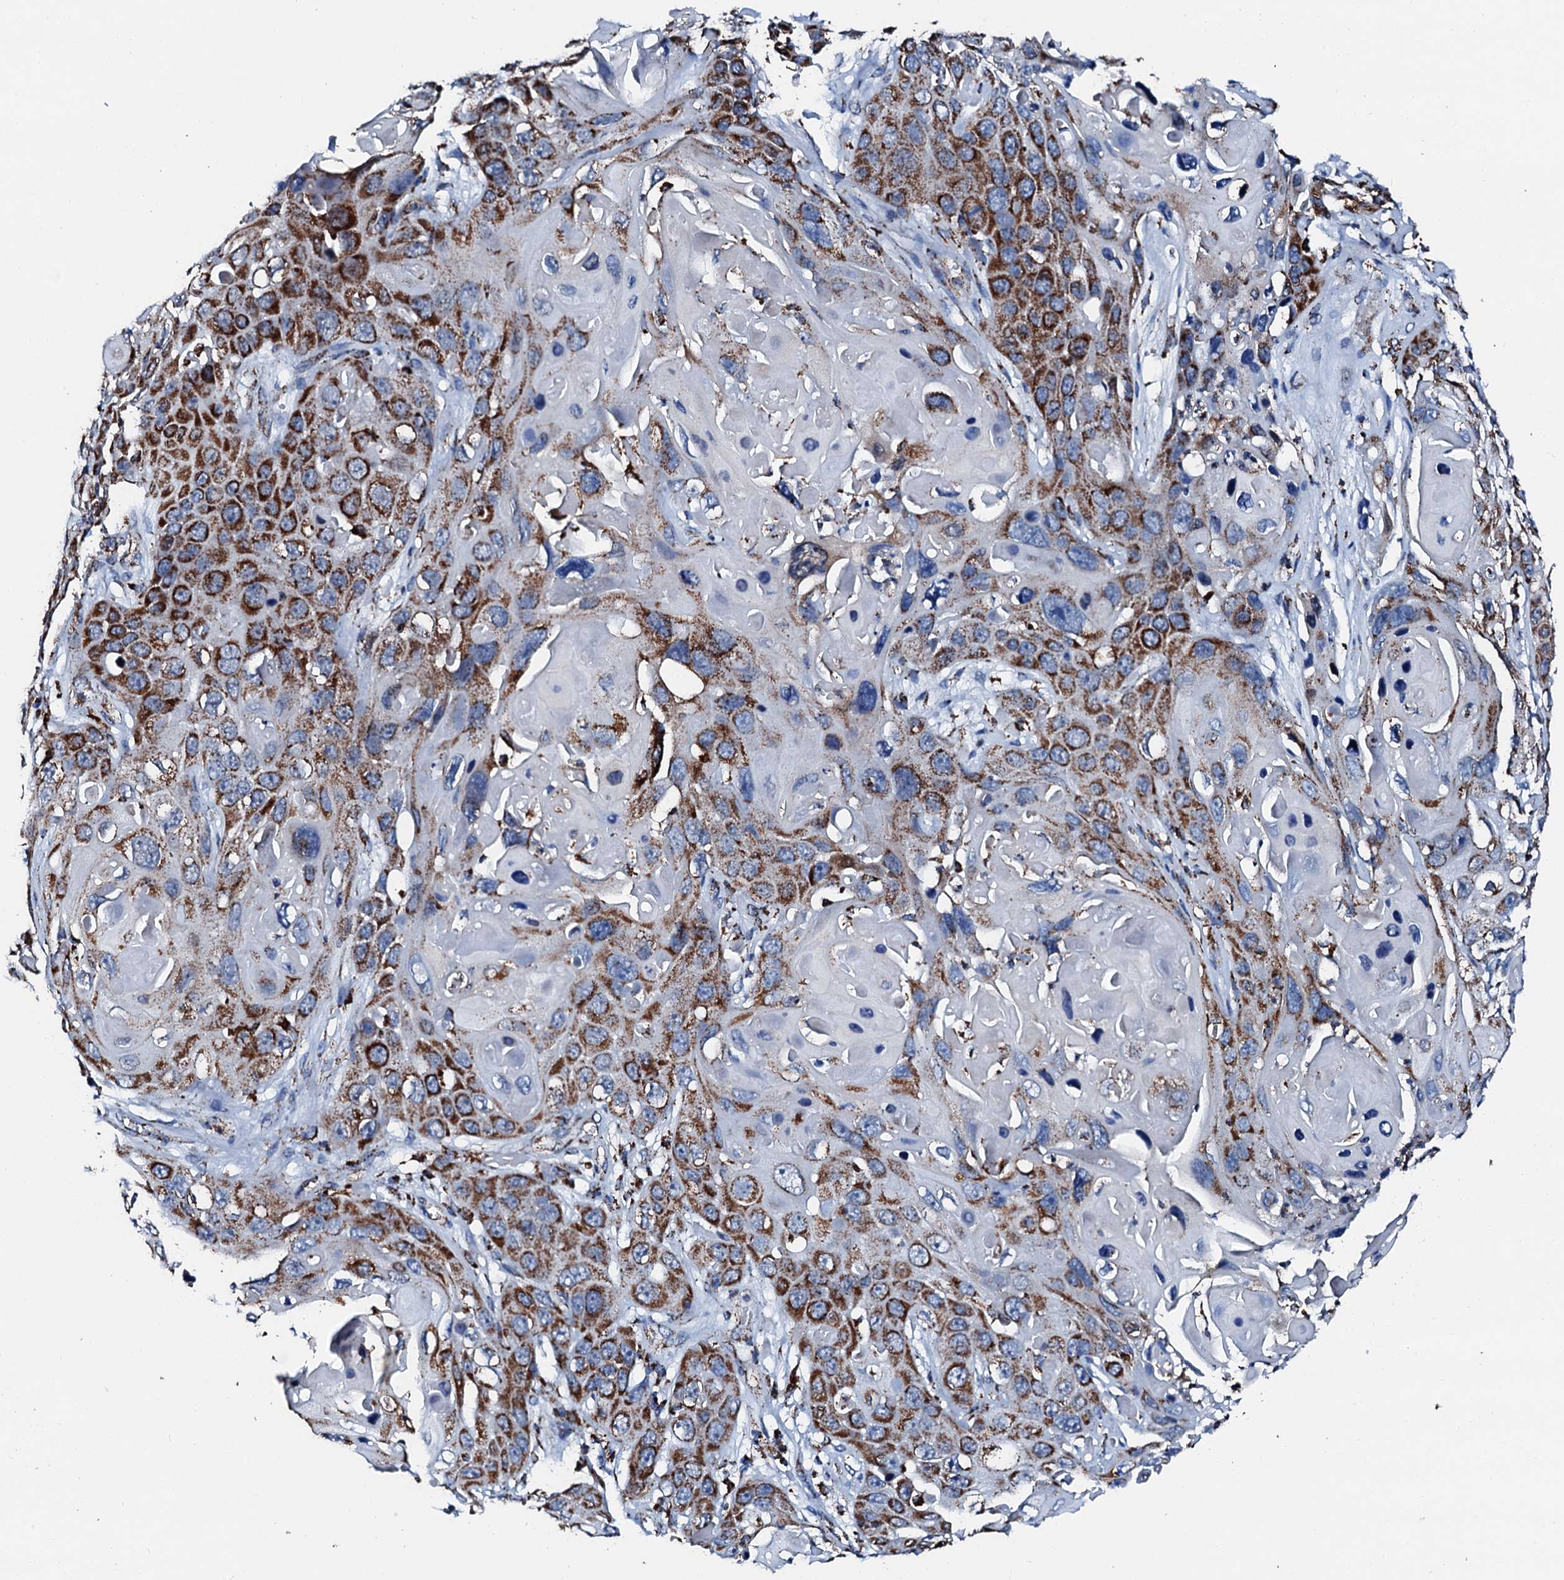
{"staining": {"intensity": "strong", "quantity": "25%-75%", "location": "cytoplasmic/membranous"}, "tissue": "skin cancer", "cell_type": "Tumor cells", "image_type": "cancer", "snomed": [{"axis": "morphology", "description": "Squamous cell carcinoma, NOS"}, {"axis": "topography", "description": "Skin"}], "caption": "The histopathology image reveals immunohistochemical staining of skin squamous cell carcinoma. There is strong cytoplasmic/membranous positivity is appreciated in approximately 25%-75% of tumor cells. (DAB IHC, brown staining for protein, blue staining for nuclei).", "gene": "HADH", "patient": {"sex": "male", "age": 55}}